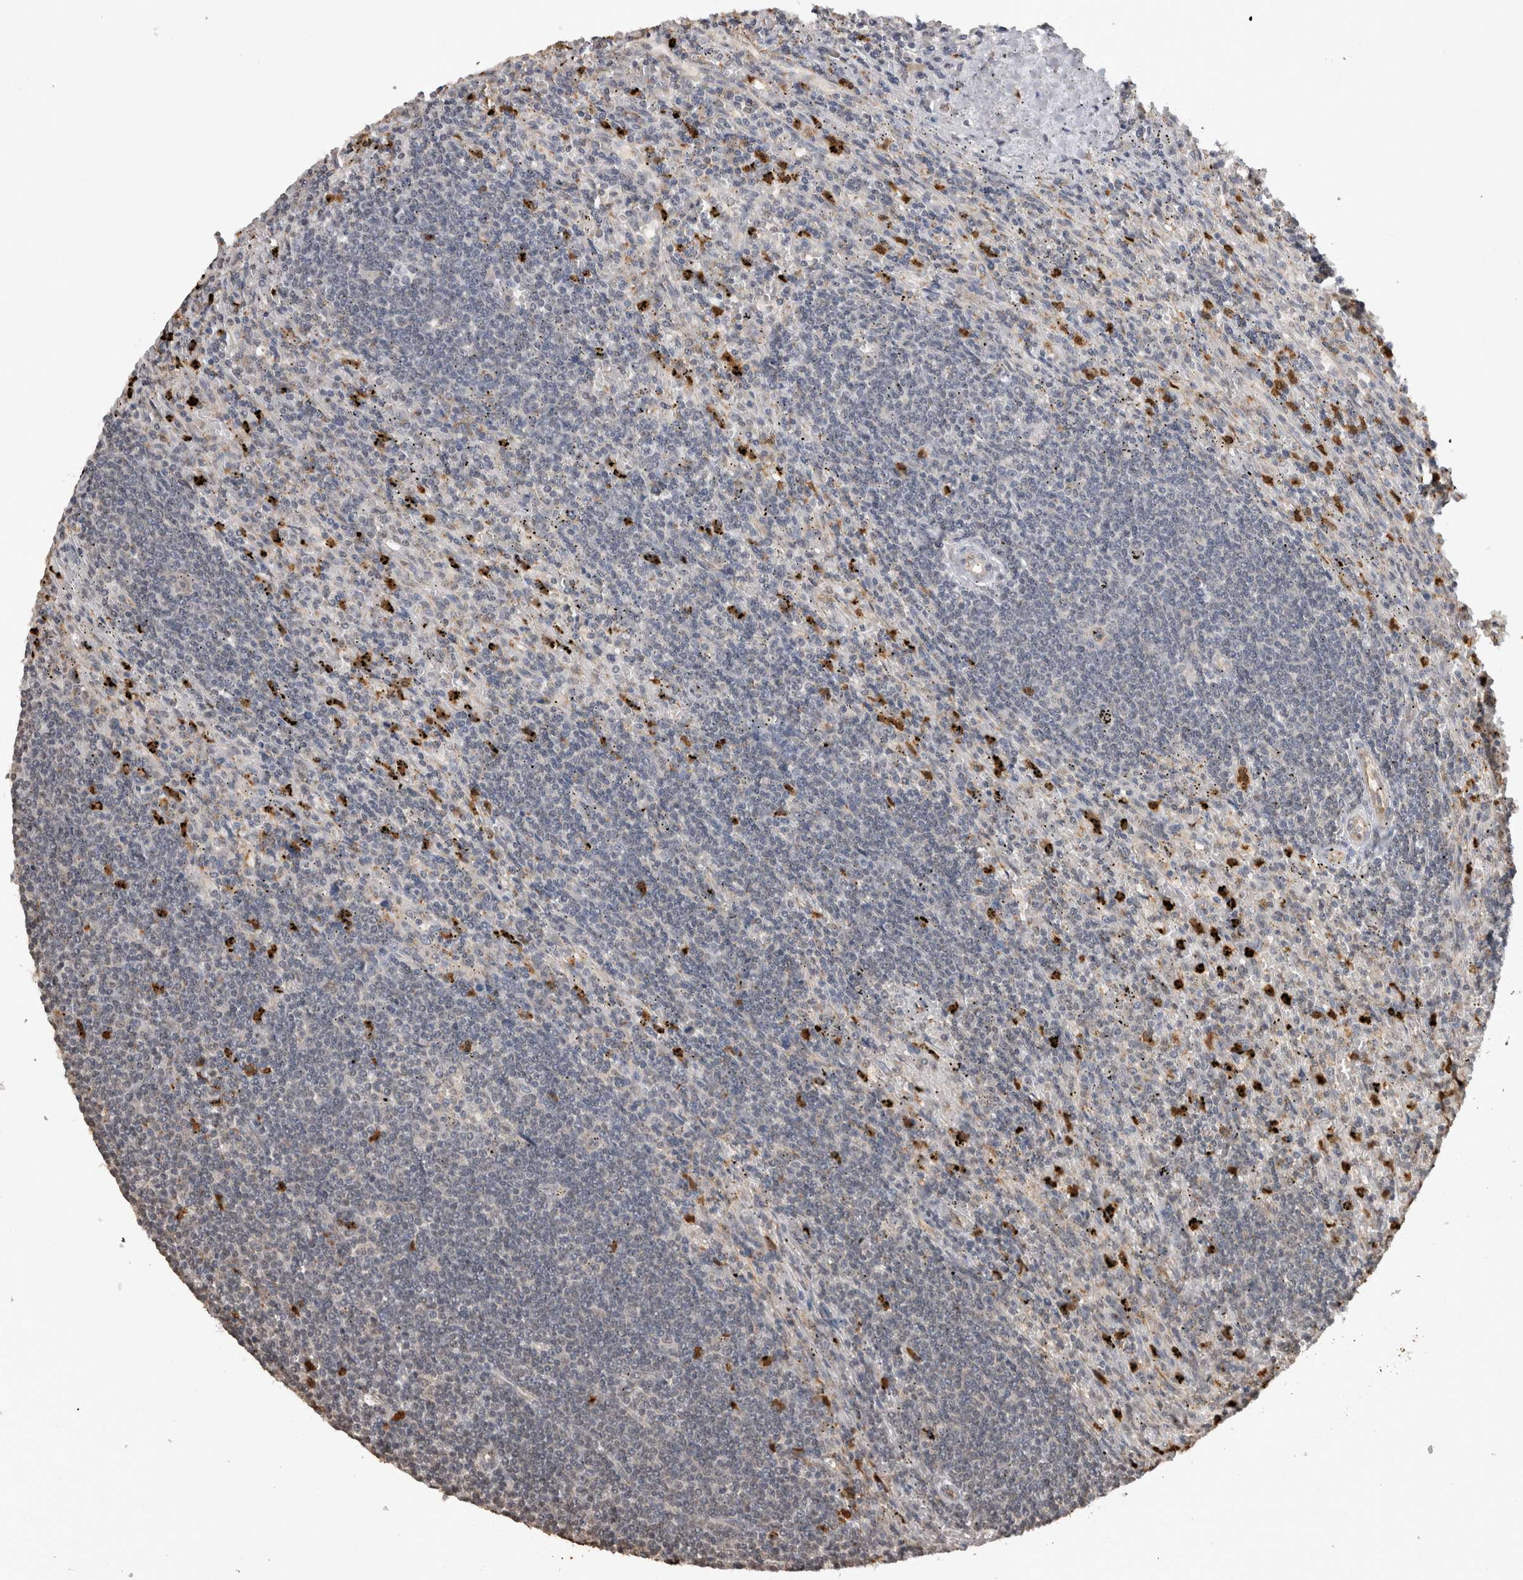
{"staining": {"intensity": "negative", "quantity": "none", "location": "none"}, "tissue": "lymphoma", "cell_type": "Tumor cells", "image_type": "cancer", "snomed": [{"axis": "morphology", "description": "Malignant lymphoma, non-Hodgkin's type, Low grade"}, {"axis": "topography", "description": "Spleen"}], "caption": "Malignant lymphoma, non-Hodgkin's type (low-grade) stained for a protein using immunohistochemistry shows no staining tumor cells.", "gene": "PAK4", "patient": {"sex": "male", "age": 76}}